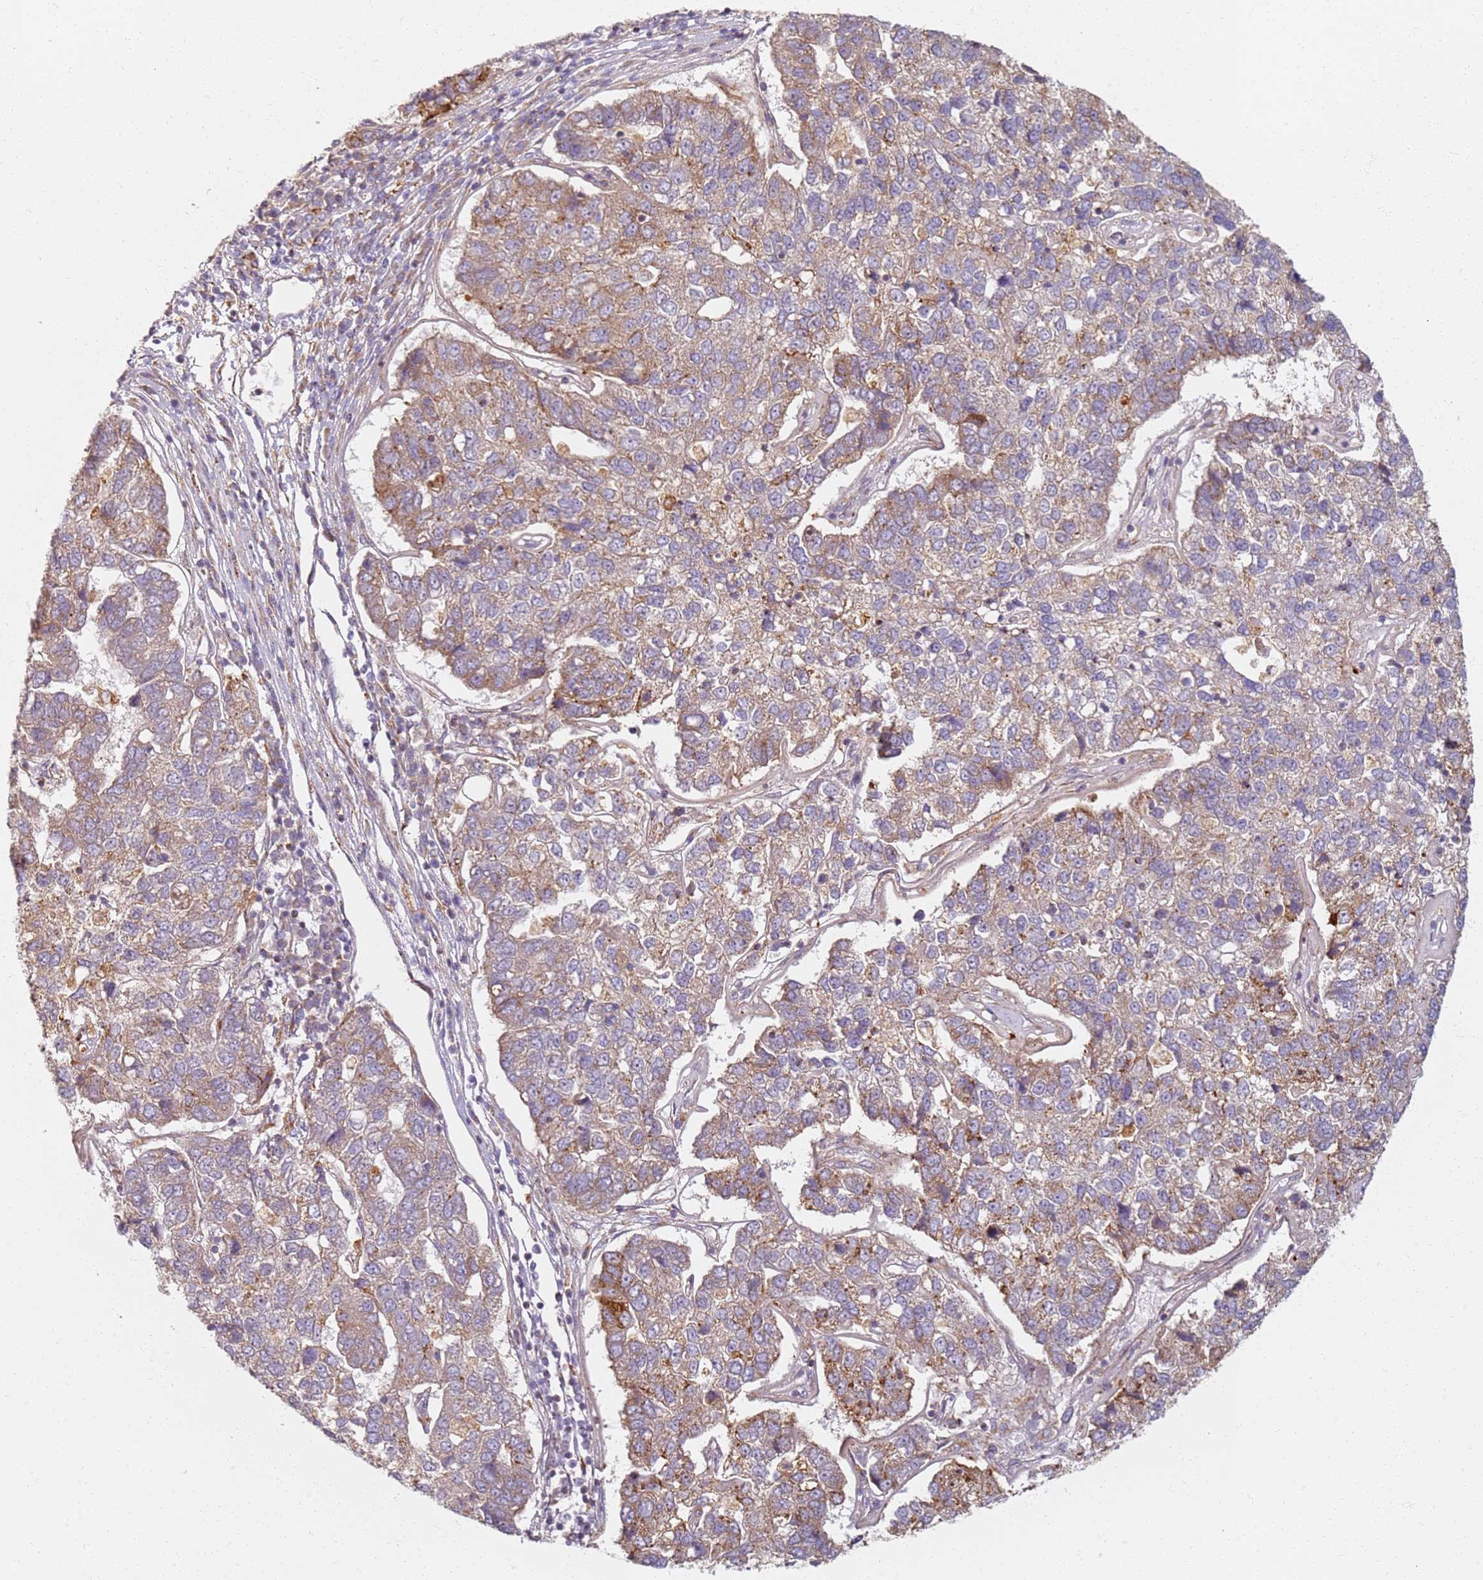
{"staining": {"intensity": "moderate", "quantity": ">75%", "location": "cytoplasmic/membranous"}, "tissue": "pancreatic cancer", "cell_type": "Tumor cells", "image_type": "cancer", "snomed": [{"axis": "morphology", "description": "Adenocarcinoma, NOS"}, {"axis": "topography", "description": "Pancreas"}], "caption": "IHC staining of pancreatic cancer, which displays medium levels of moderate cytoplasmic/membranous staining in approximately >75% of tumor cells indicating moderate cytoplasmic/membranous protein staining. The staining was performed using DAB (brown) for protein detection and nuclei were counterstained in hematoxylin (blue).", "gene": "PROKR2", "patient": {"sex": "female", "age": 61}}